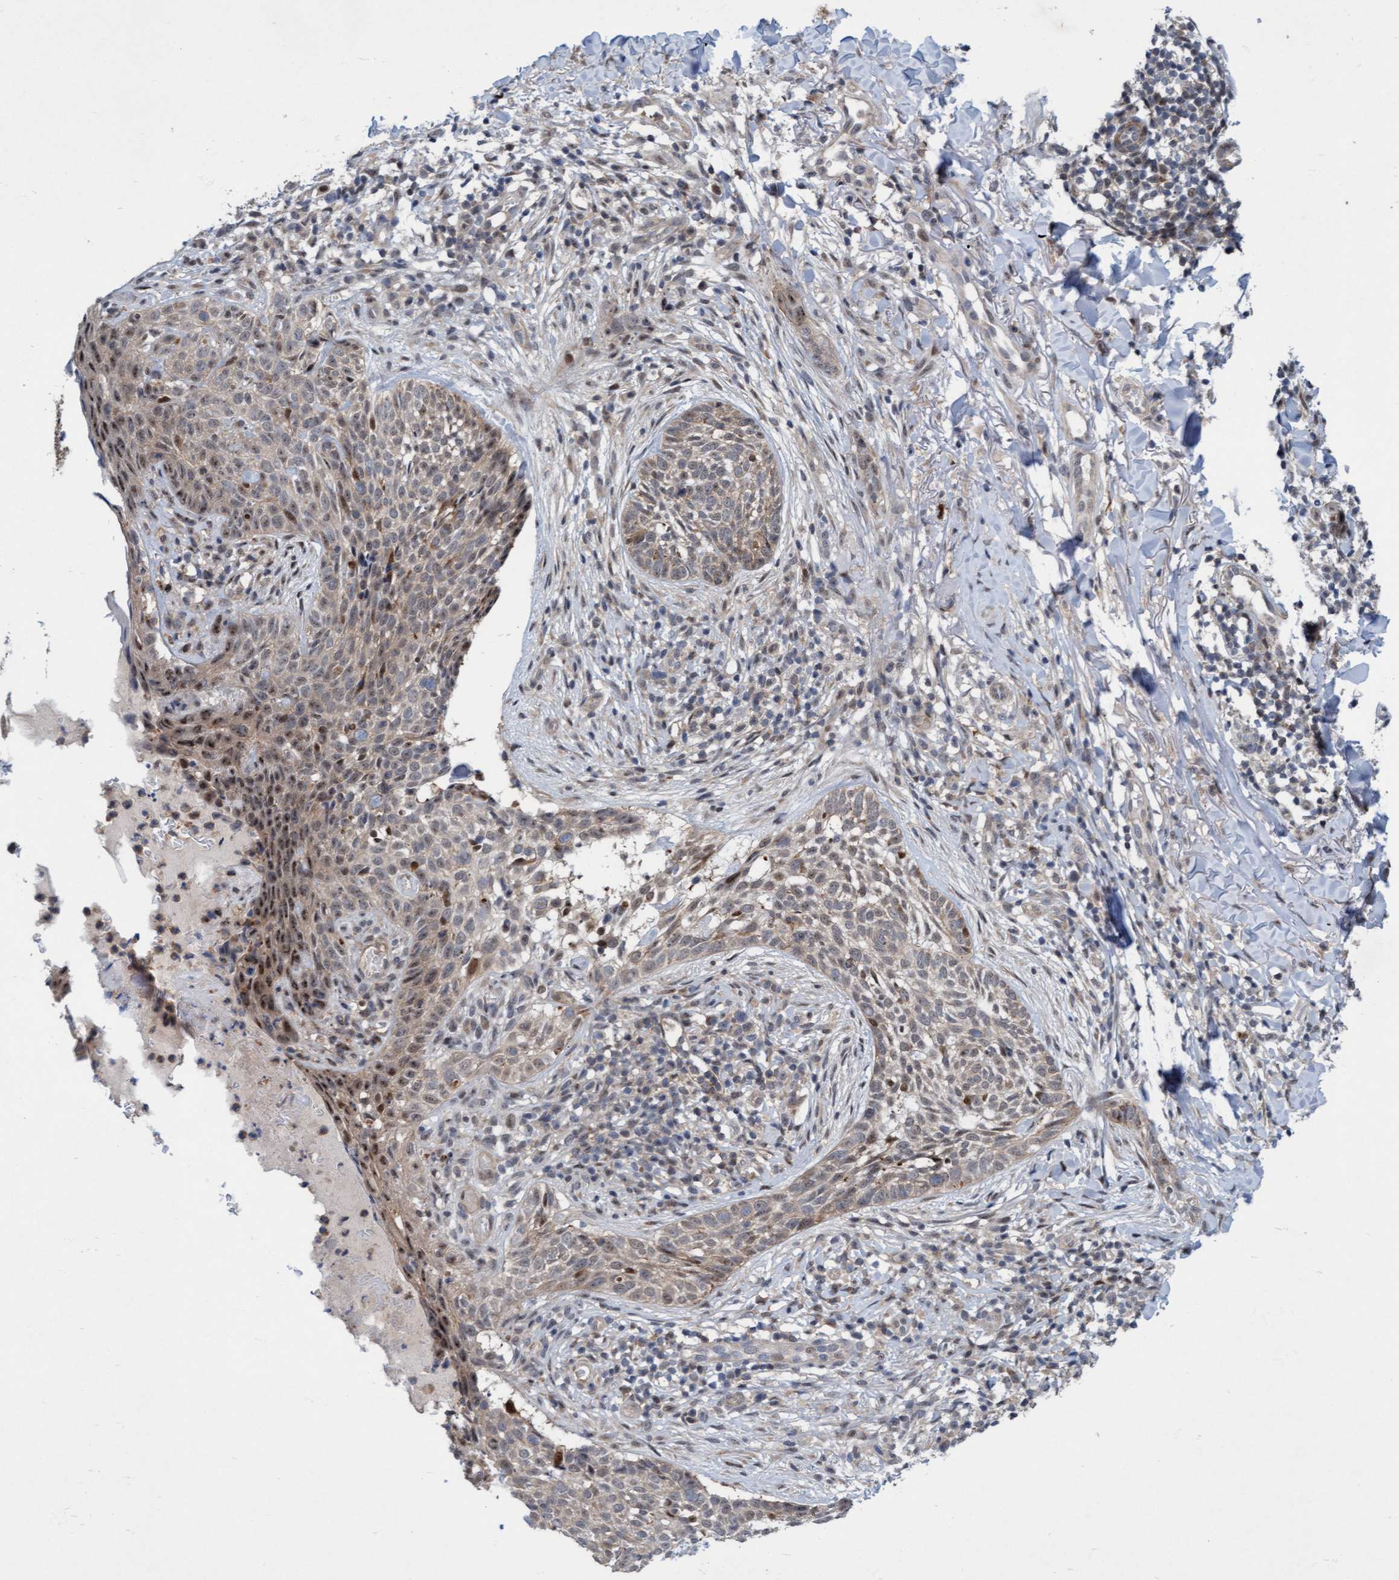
{"staining": {"intensity": "weak", "quantity": "25%-75%", "location": "cytoplasmic/membranous"}, "tissue": "skin cancer", "cell_type": "Tumor cells", "image_type": "cancer", "snomed": [{"axis": "morphology", "description": "Normal tissue, NOS"}, {"axis": "morphology", "description": "Basal cell carcinoma"}, {"axis": "topography", "description": "Skin"}], "caption": "The immunohistochemical stain shows weak cytoplasmic/membranous staining in tumor cells of basal cell carcinoma (skin) tissue.", "gene": "RAP1GAP2", "patient": {"sex": "male", "age": 67}}